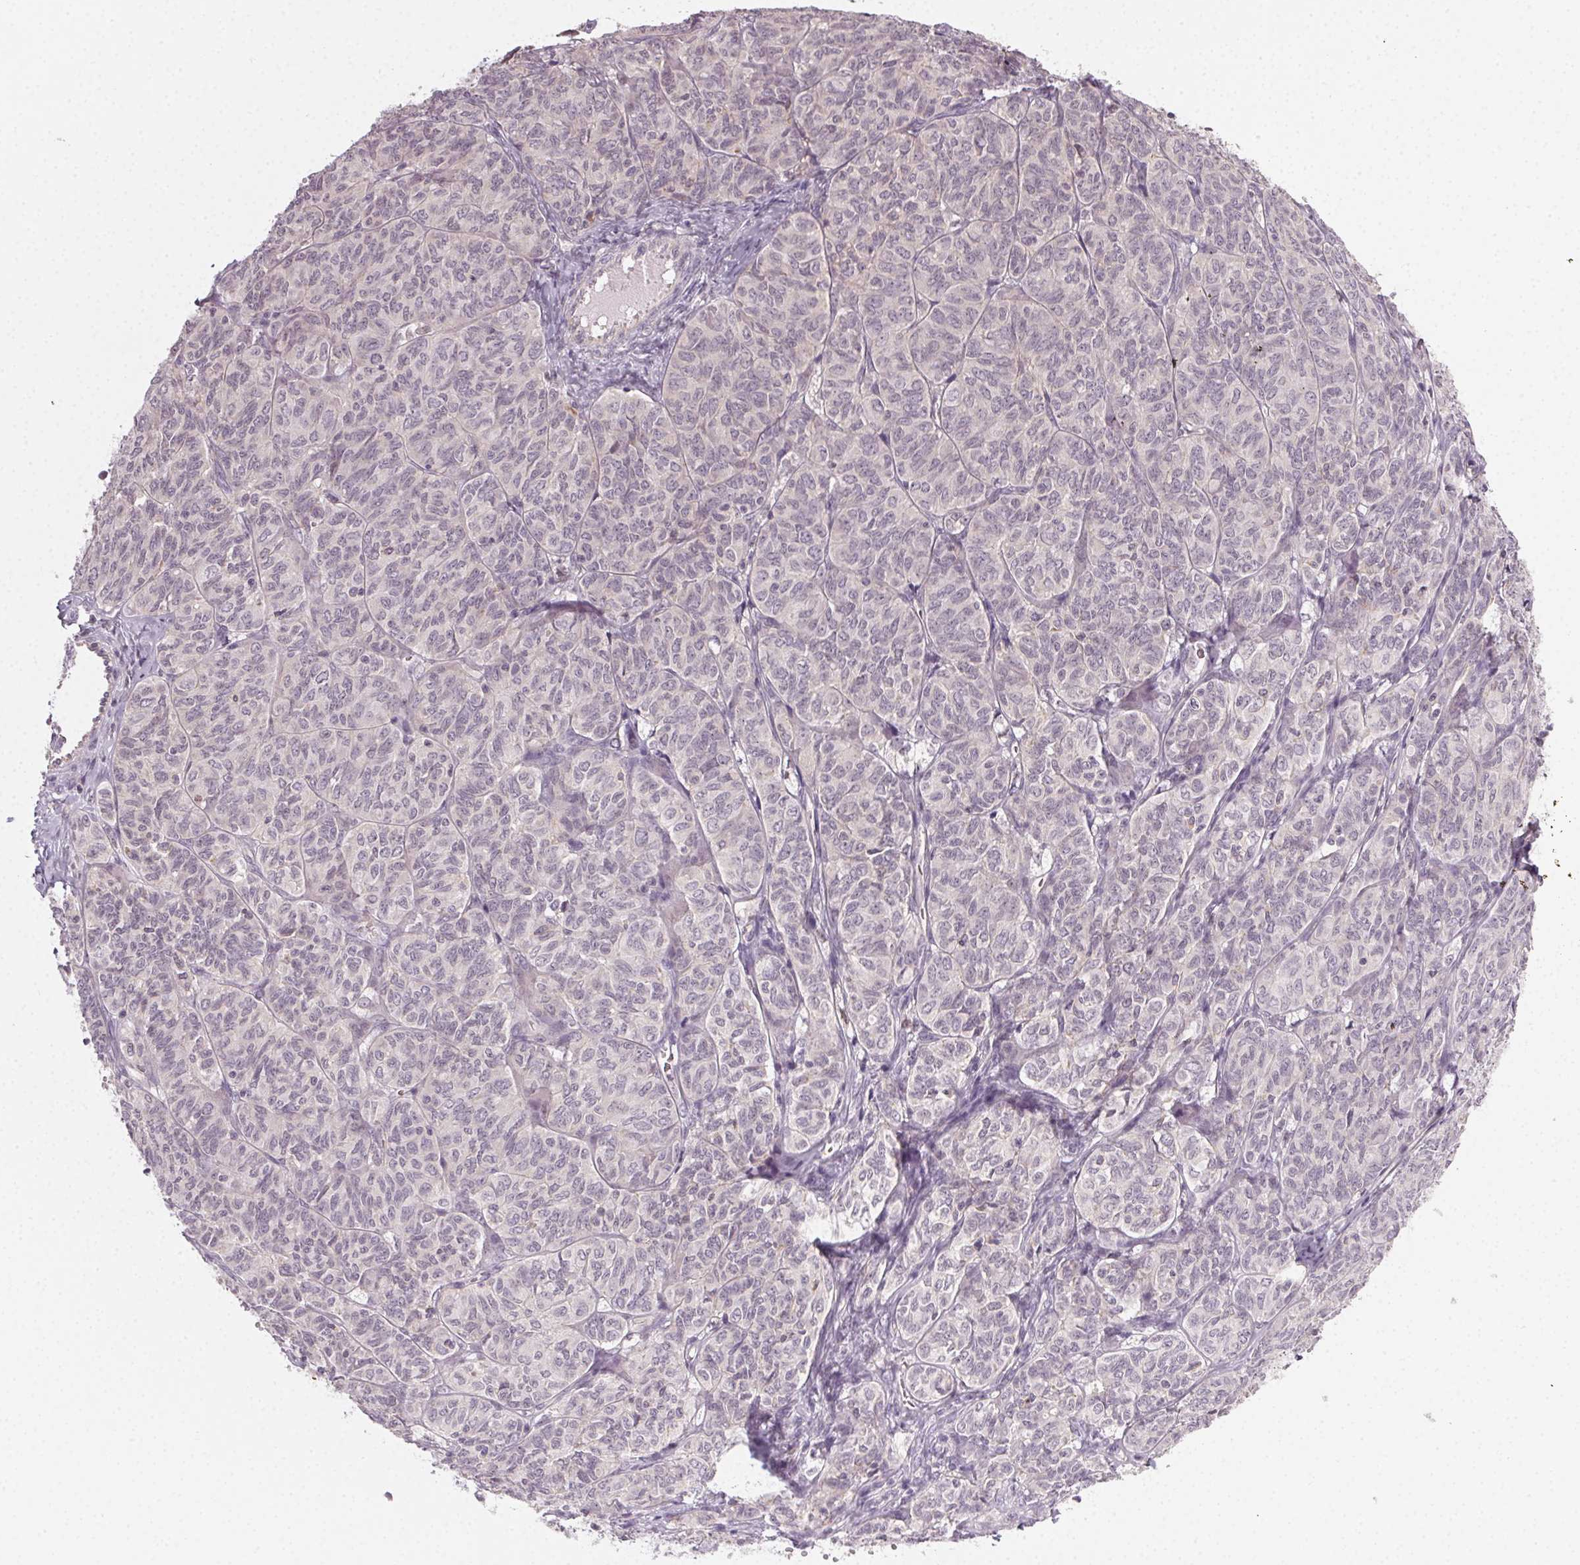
{"staining": {"intensity": "negative", "quantity": "none", "location": "none"}, "tissue": "ovarian cancer", "cell_type": "Tumor cells", "image_type": "cancer", "snomed": [{"axis": "morphology", "description": "Carcinoma, endometroid"}, {"axis": "topography", "description": "Ovary"}], "caption": "Immunohistochemistry image of ovarian cancer stained for a protein (brown), which displays no staining in tumor cells.", "gene": "NCOA4", "patient": {"sex": "female", "age": 80}}